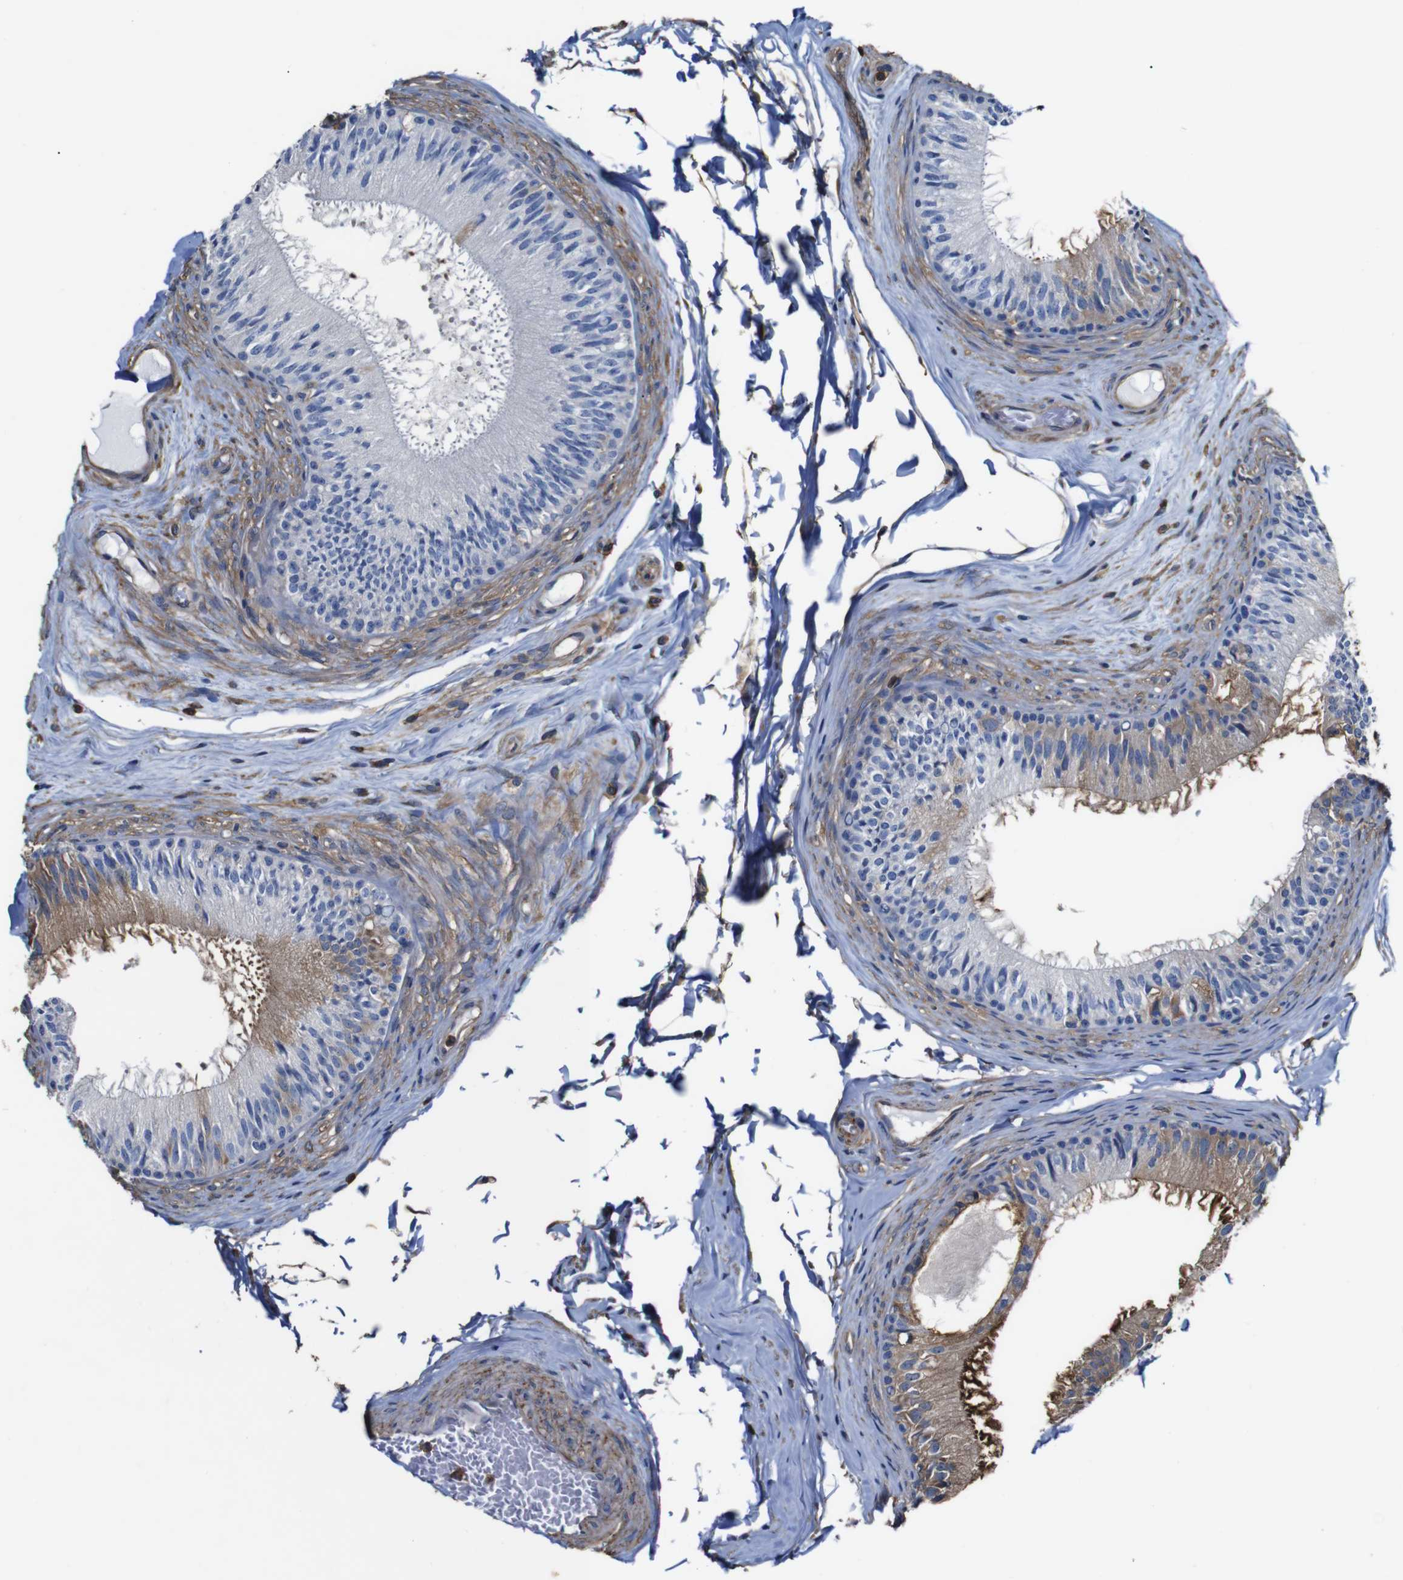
{"staining": {"intensity": "weak", "quantity": "25%-75%", "location": "cytoplasmic/membranous"}, "tissue": "epididymis", "cell_type": "Glandular cells", "image_type": "normal", "snomed": [{"axis": "morphology", "description": "Normal tissue, NOS"}, {"axis": "topography", "description": "Testis"}, {"axis": "topography", "description": "Epididymis"}], "caption": "About 25%-75% of glandular cells in normal epididymis reveal weak cytoplasmic/membranous protein positivity as visualized by brown immunohistochemical staining.", "gene": "PI4KA", "patient": {"sex": "male", "age": 36}}